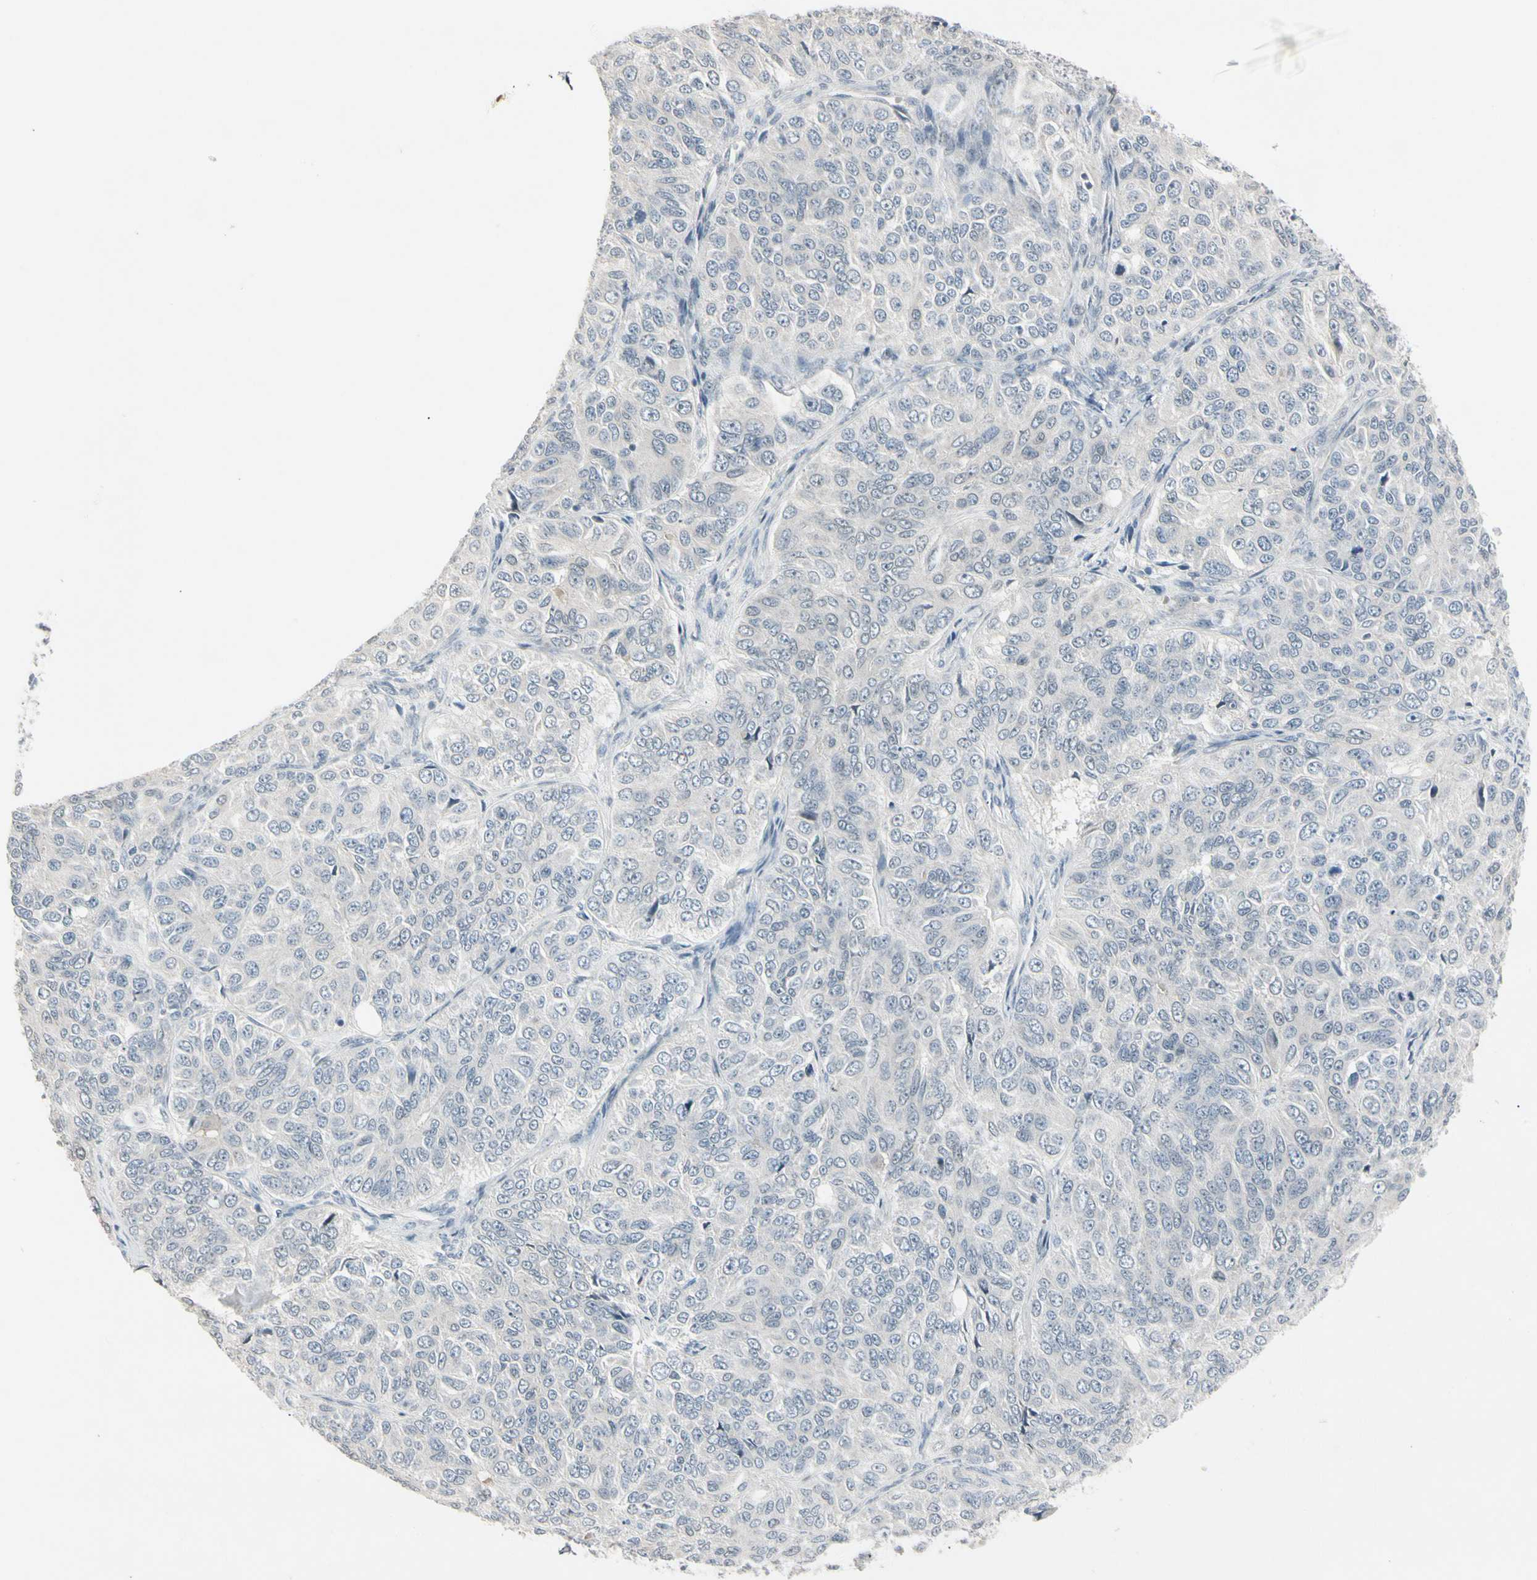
{"staining": {"intensity": "negative", "quantity": "none", "location": "none"}, "tissue": "ovarian cancer", "cell_type": "Tumor cells", "image_type": "cancer", "snomed": [{"axis": "morphology", "description": "Carcinoma, endometroid"}, {"axis": "topography", "description": "Ovary"}], "caption": "High power microscopy histopathology image of an immunohistochemistry (IHC) image of ovarian endometroid carcinoma, revealing no significant positivity in tumor cells.", "gene": "DMPK", "patient": {"sex": "female", "age": 51}}